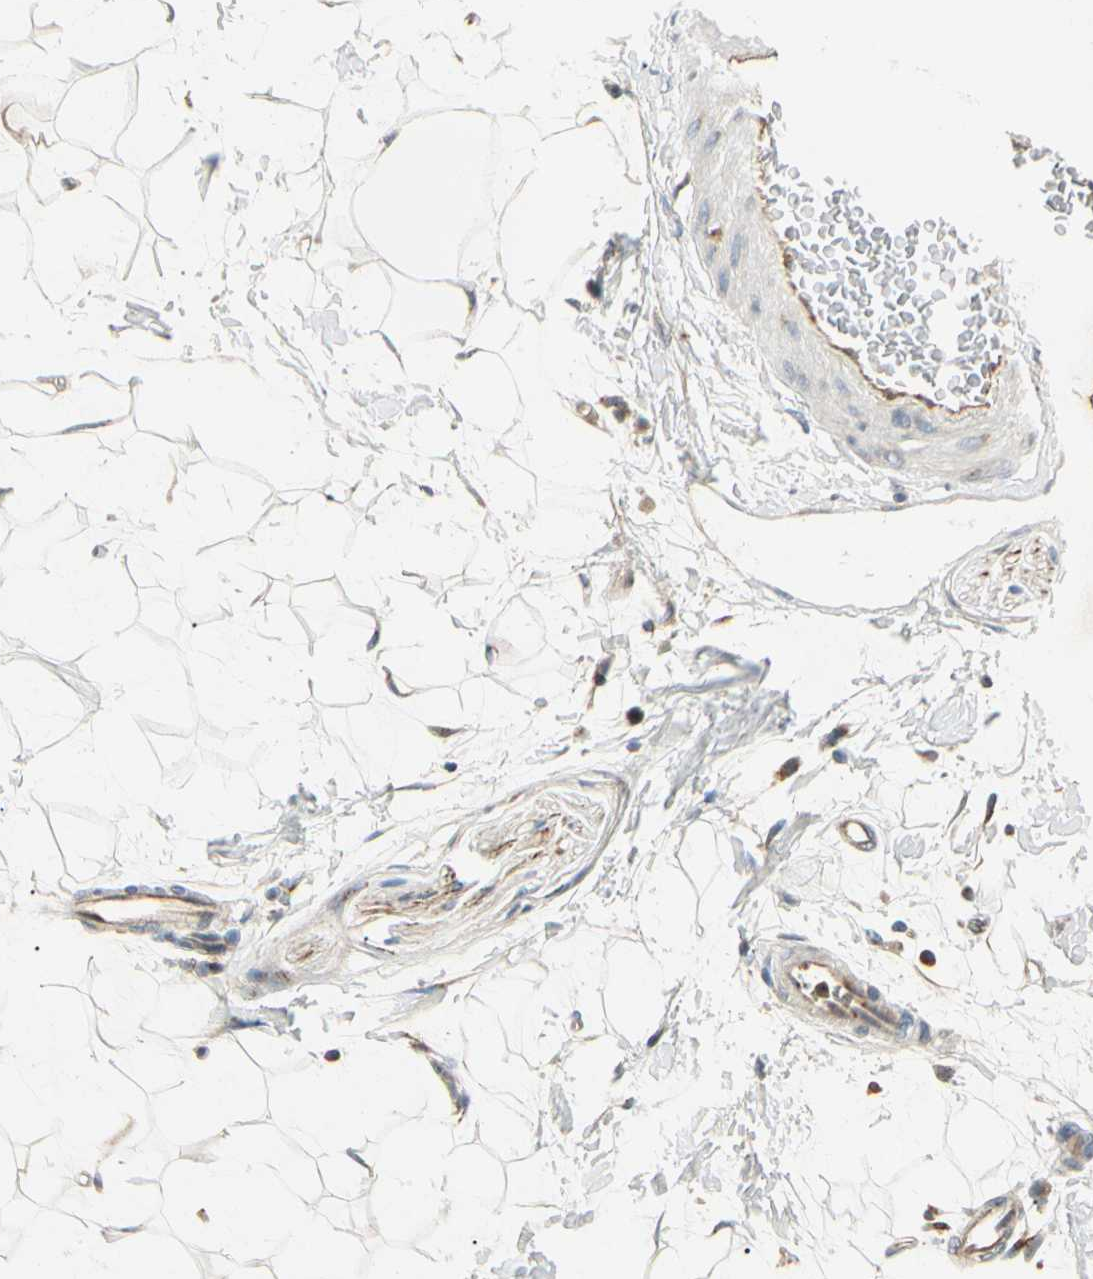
{"staining": {"intensity": "moderate", "quantity": "25%-75%", "location": "cytoplasmic/membranous"}, "tissue": "adipose tissue", "cell_type": "Adipocytes", "image_type": "normal", "snomed": [{"axis": "morphology", "description": "Normal tissue, NOS"}, {"axis": "topography", "description": "Soft tissue"}], "caption": "This image reveals immunohistochemistry (IHC) staining of normal human adipose tissue, with medium moderate cytoplasmic/membranous positivity in about 25%-75% of adipocytes.", "gene": "ABCA3", "patient": {"sex": "male", "age": 72}}